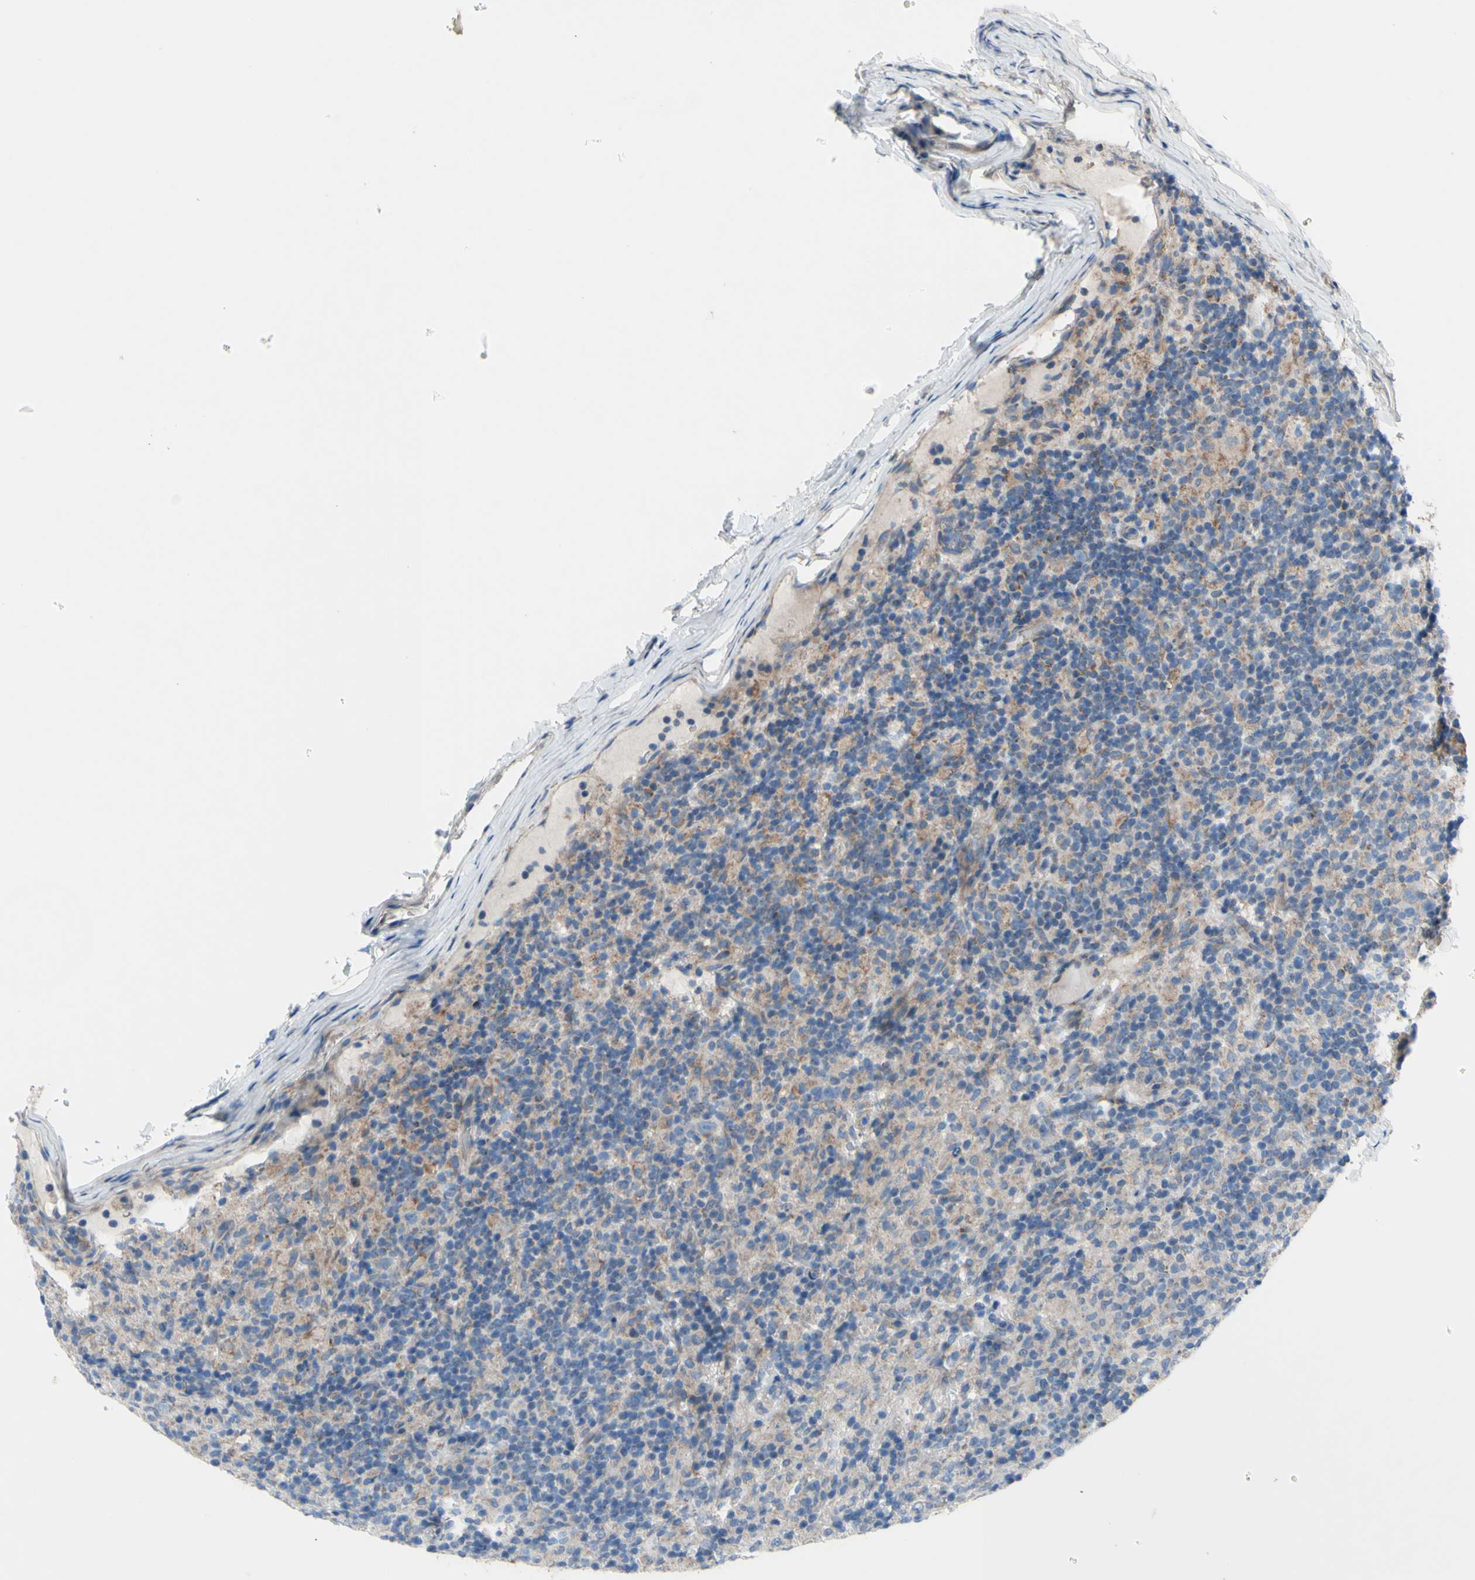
{"staining": {"intensity": "weak", "quantity": "25%-75%", "location": "cytoplasmic/membranous"}, "tissue": "lymphoma", "cell_type": "Tumor cells", "image_type": "cancer", "snomed": [{"axis": "morphology", "description": "Hodgkin's disease, NOS"}, {"axis": "topography", "description": "Lymph node"}], "caption": "Weak cytoplasmic/membranous staining for a protein is seen in about 25%-75% of tumor cells of Hodgkin's disease using immunohistochemistry (IHC).", "gene": "GRAMD2B", "patient": {"sex": "male", "age": 70}}